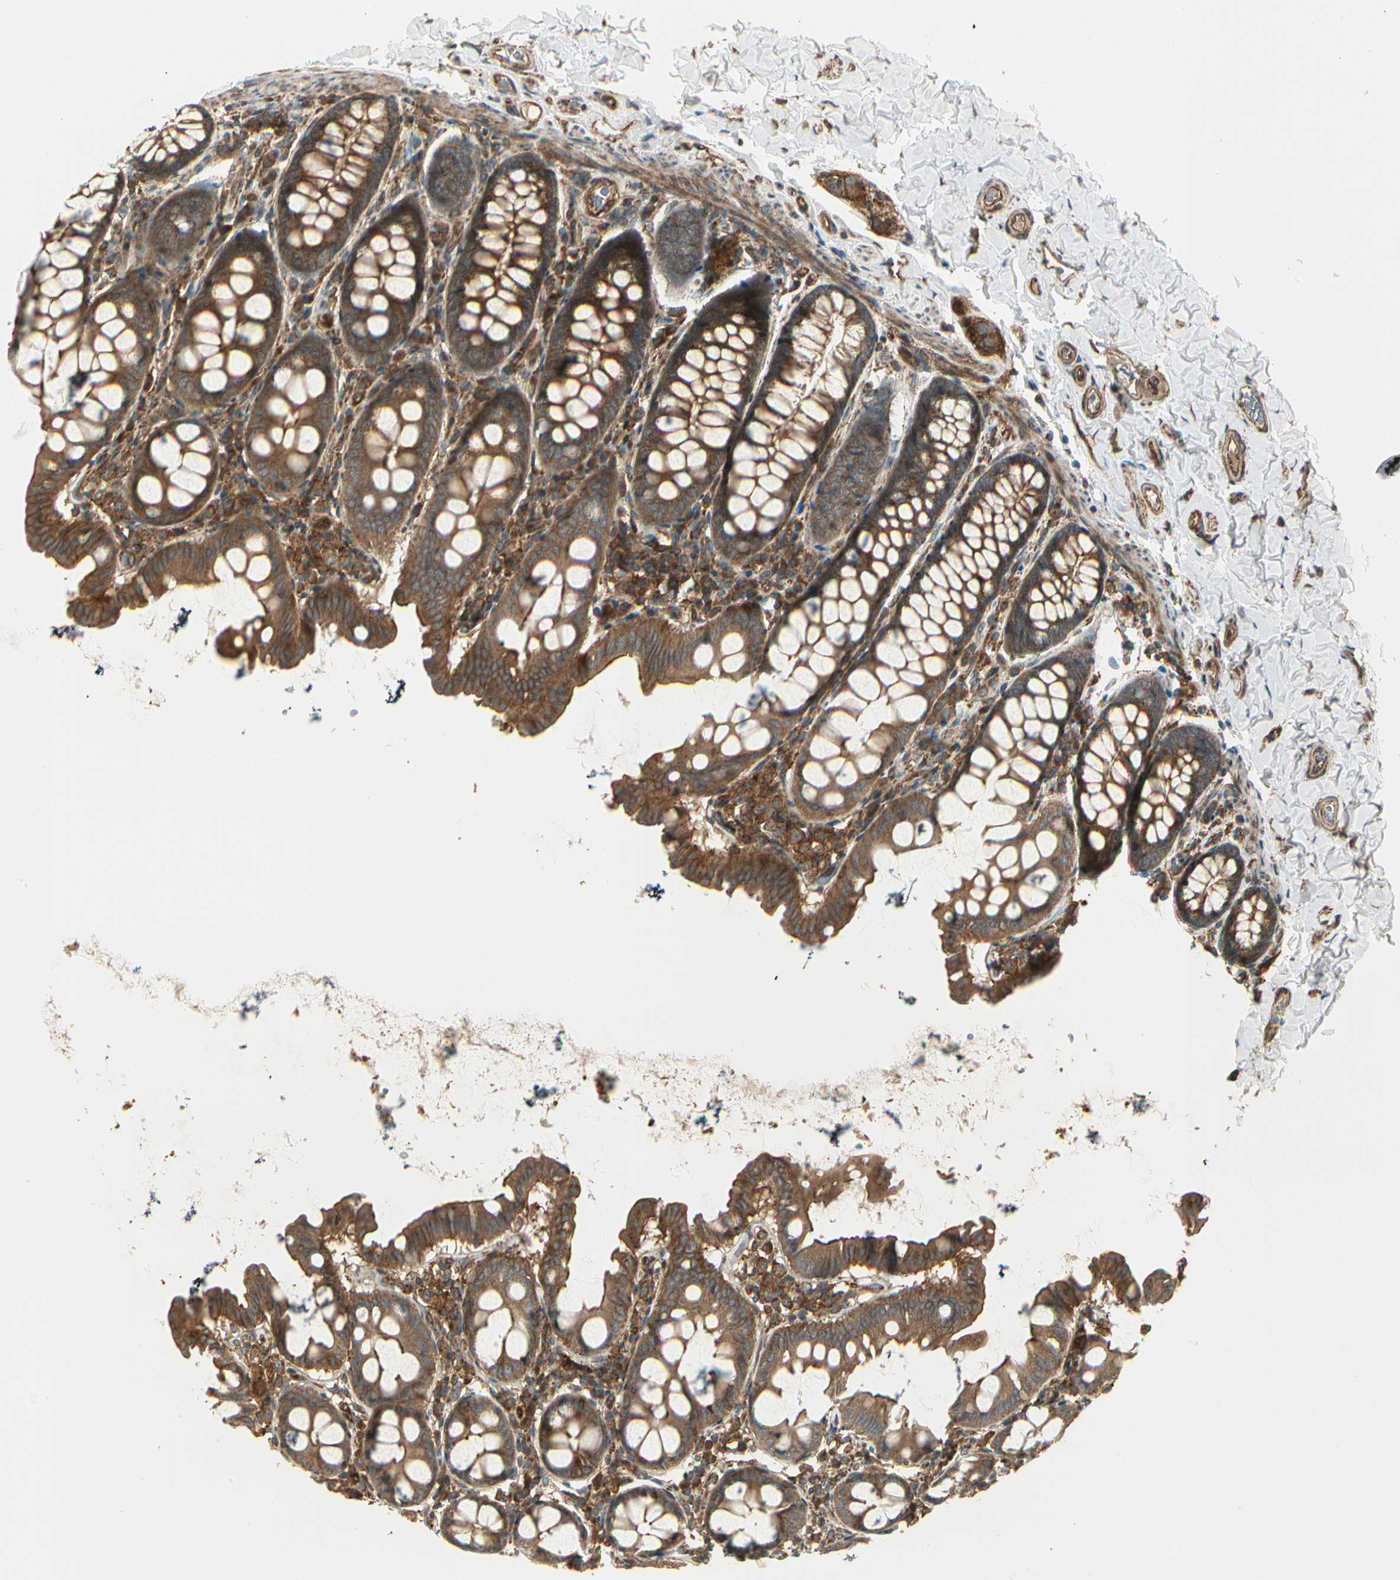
{"staining": {"intensity": "strong", "quantity": ">75%", "location": "cytoplasmic/membranous"}, "tissue": "colon", "cell_type": "Endothelial cells", "image_type": "normal", "snomed": [{"axis": "morphology", "description": "Normal tissue, NOS"}, {"axis": "topography", "description": "Colon"}], "caption": "Immunohistochemical staining of benign human colon demonstrates high levels of strong cytoplasmic/membranous expression in about >75% of endothelial cells.", "gene": "FKBP15", "patient": {"sex": "female", "age": 61}}